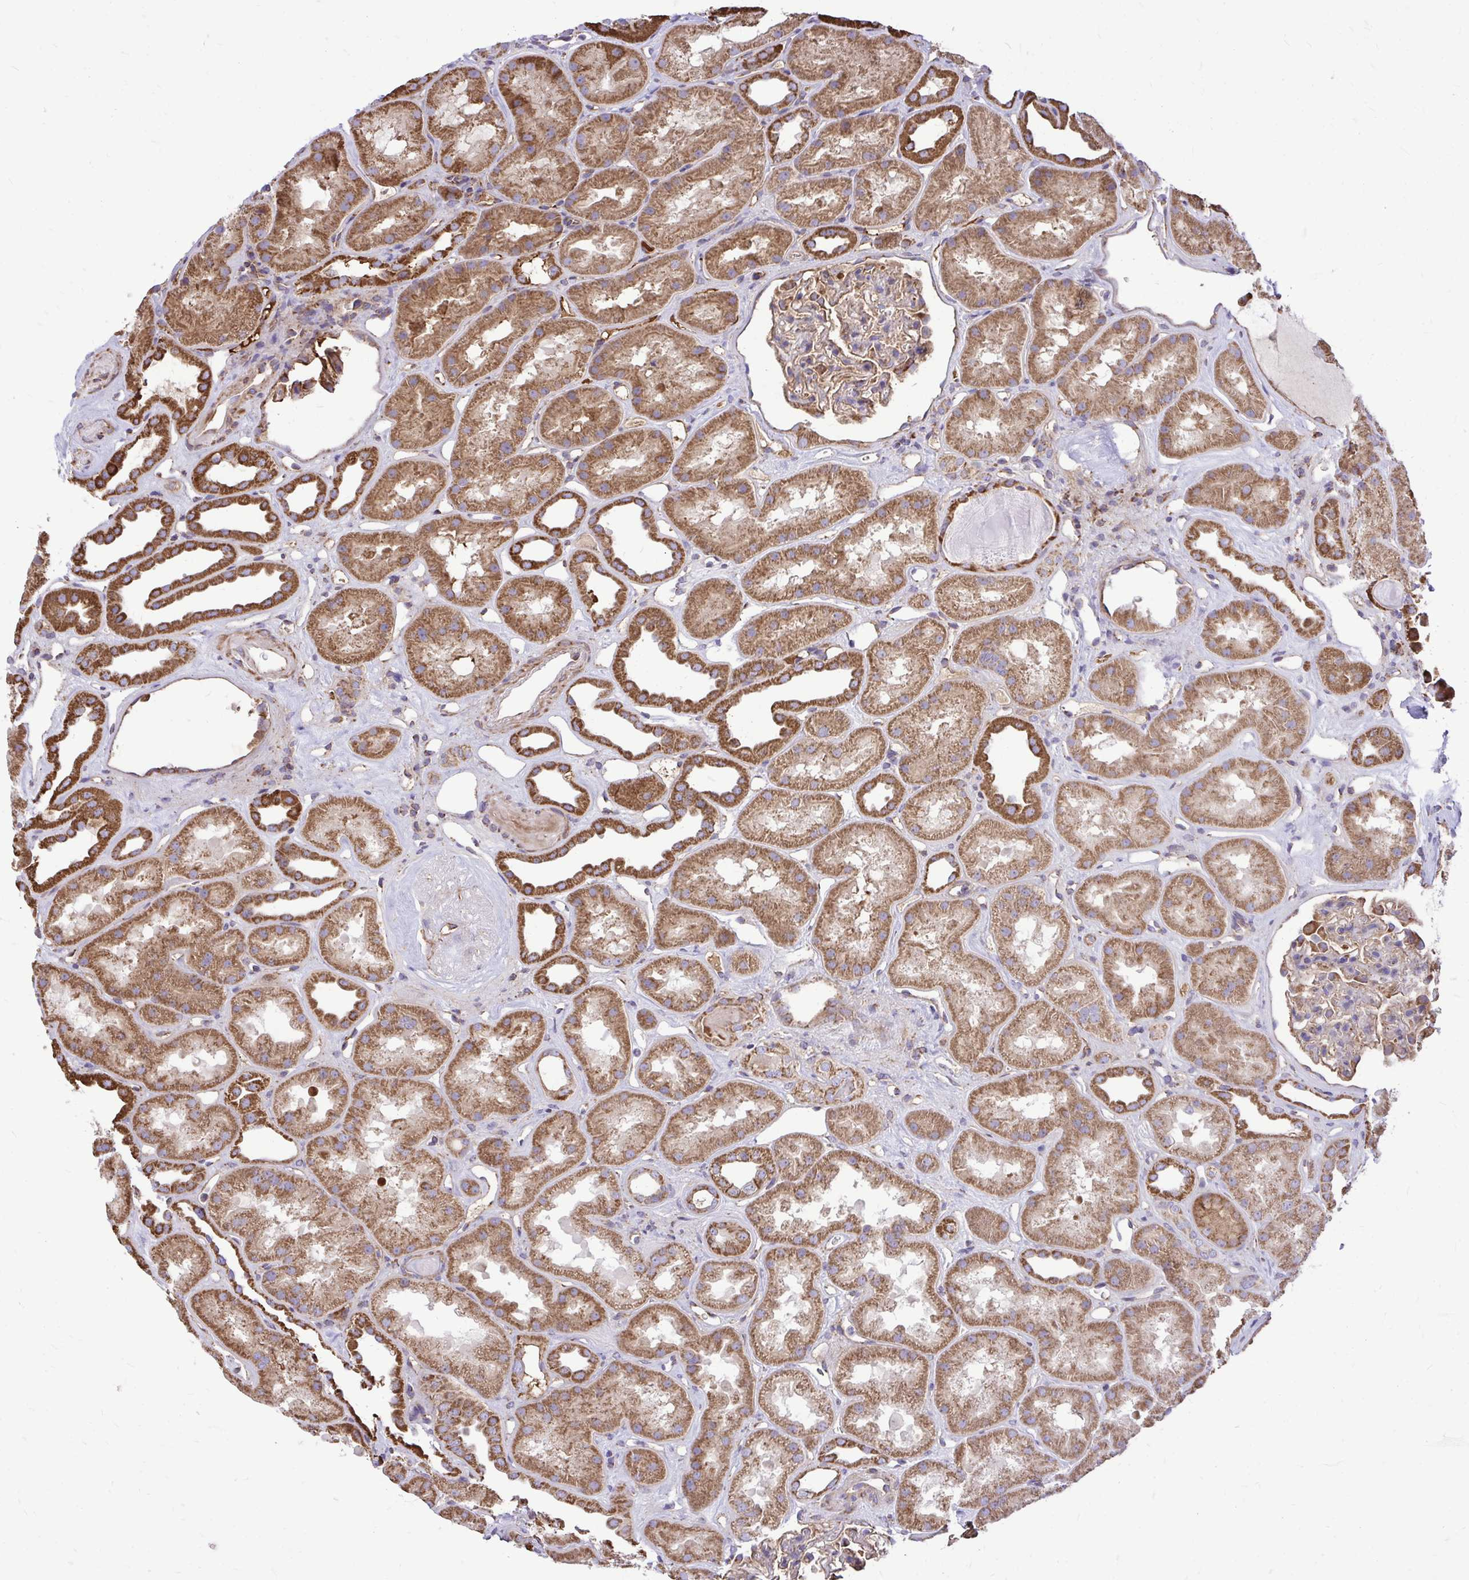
{"staining": {"intensity": "weak", "quantity": "25%-75%", "location": "cytoplasmic/membranous"}, "tissue": "kidney", "cell_type": "Cells in glomeruli", "image_type": "normal", "snomed": [{"axis": "morphology", "description": "Normal tissue, NOS"}, {"axis": "topography", "description": "Kidney"}], "caption": "DAB (3,3'-diaminobenzidine) immunohistochemical staining of normal kidney demonstrates weak cytoplasmic/membranous protein staining in about 25%-75% of cells in glomeruli. Nuclei are stained in blue.", "gene": "ATP13A2", "patient": {"sex": "male", "age": 61}}